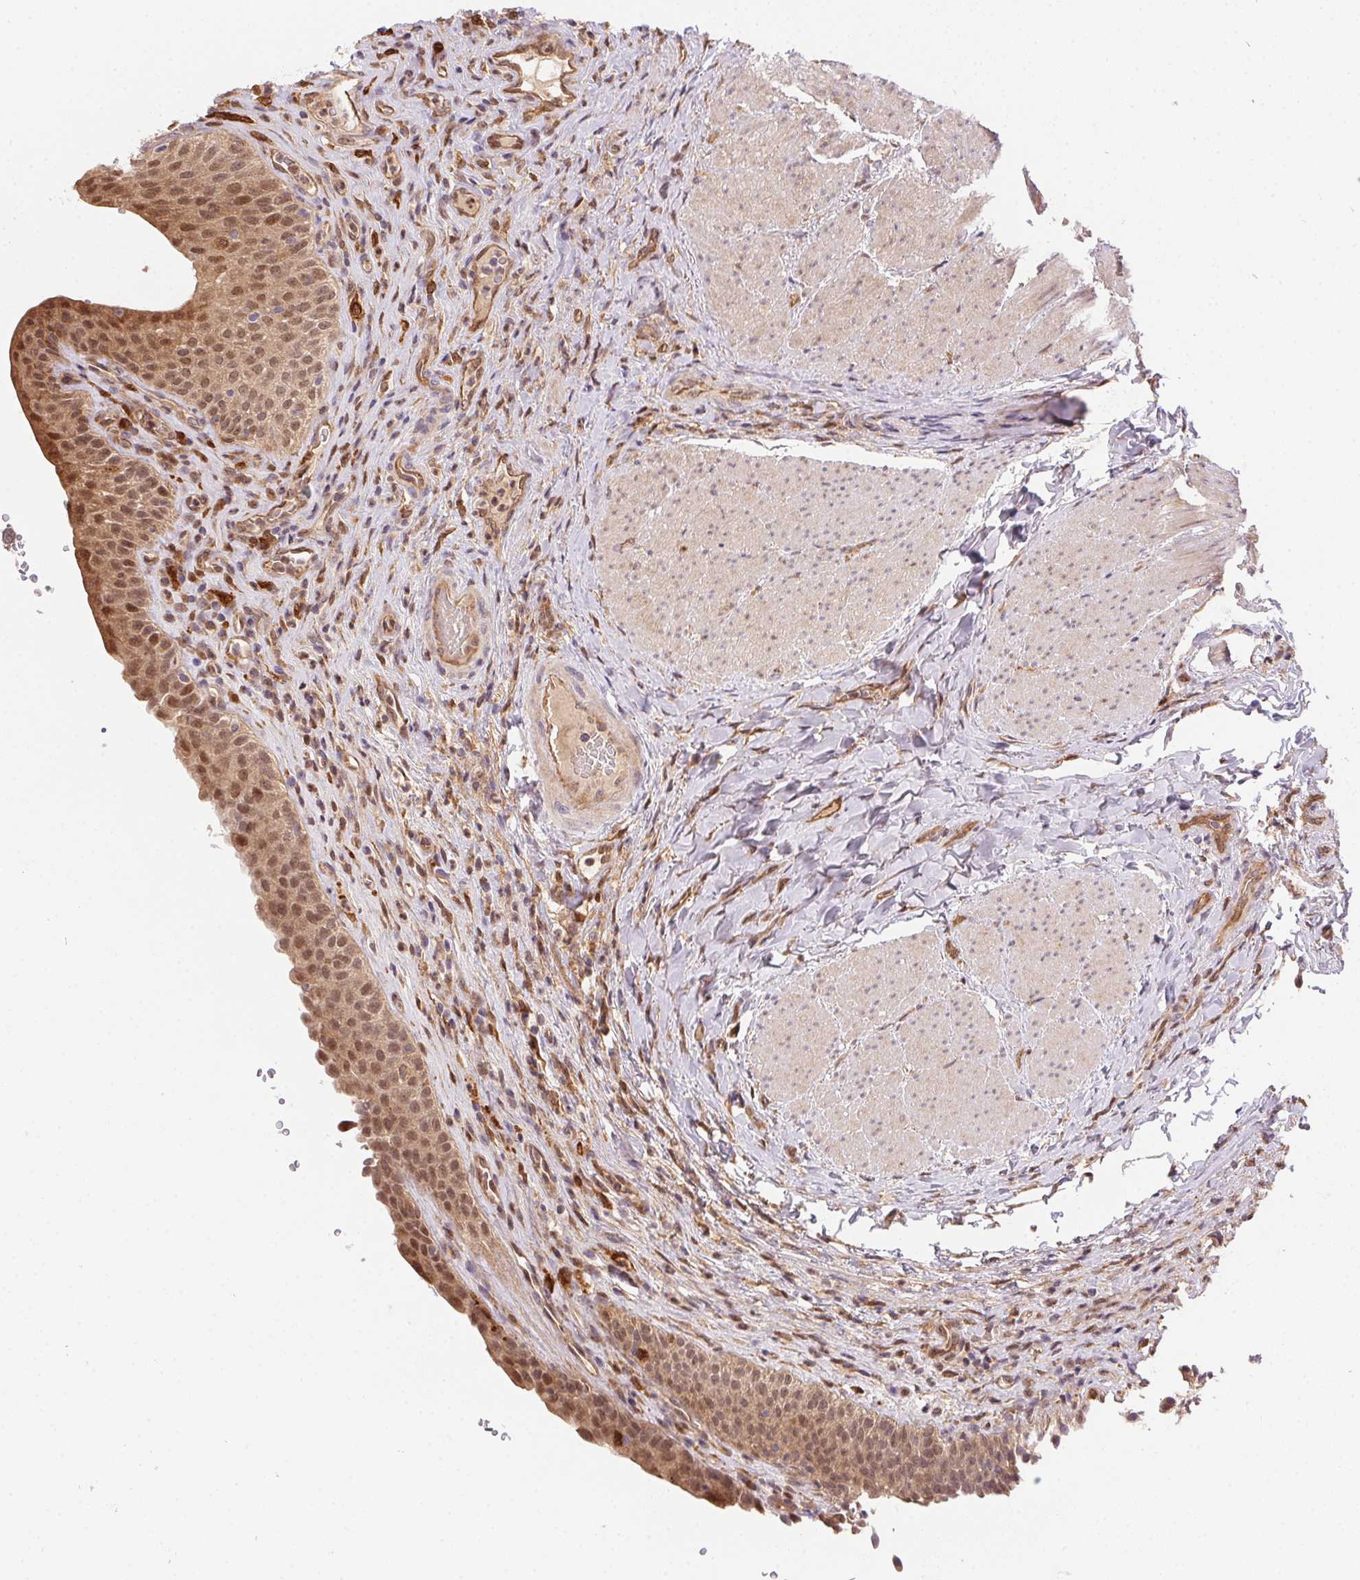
{"staining": {"intensity": "moderate", "quantity": ">75%", "location": "cytoplasmic/membranous,nuclear"}, "tissue": "urinary bladder", "cell_type": "Urothelial cells", "image_type": "normal", "snomed": [{"axis": "morphology", "description": "Normal tissue, NOS"}, {"axis": "topography", "description": "Urinary bladder"}, {"axis": "topography", "description": "Peripheral nerve tissue"}], "caption": "This micrograph displays IHC staining of benign urinary bladder, with medium moderate cytoplasmic/membranous,nuclear staining in approximately >75% of urothelial cells.", "gene": "NUDT16", "patient": {"sex": "male", "age": 66}}